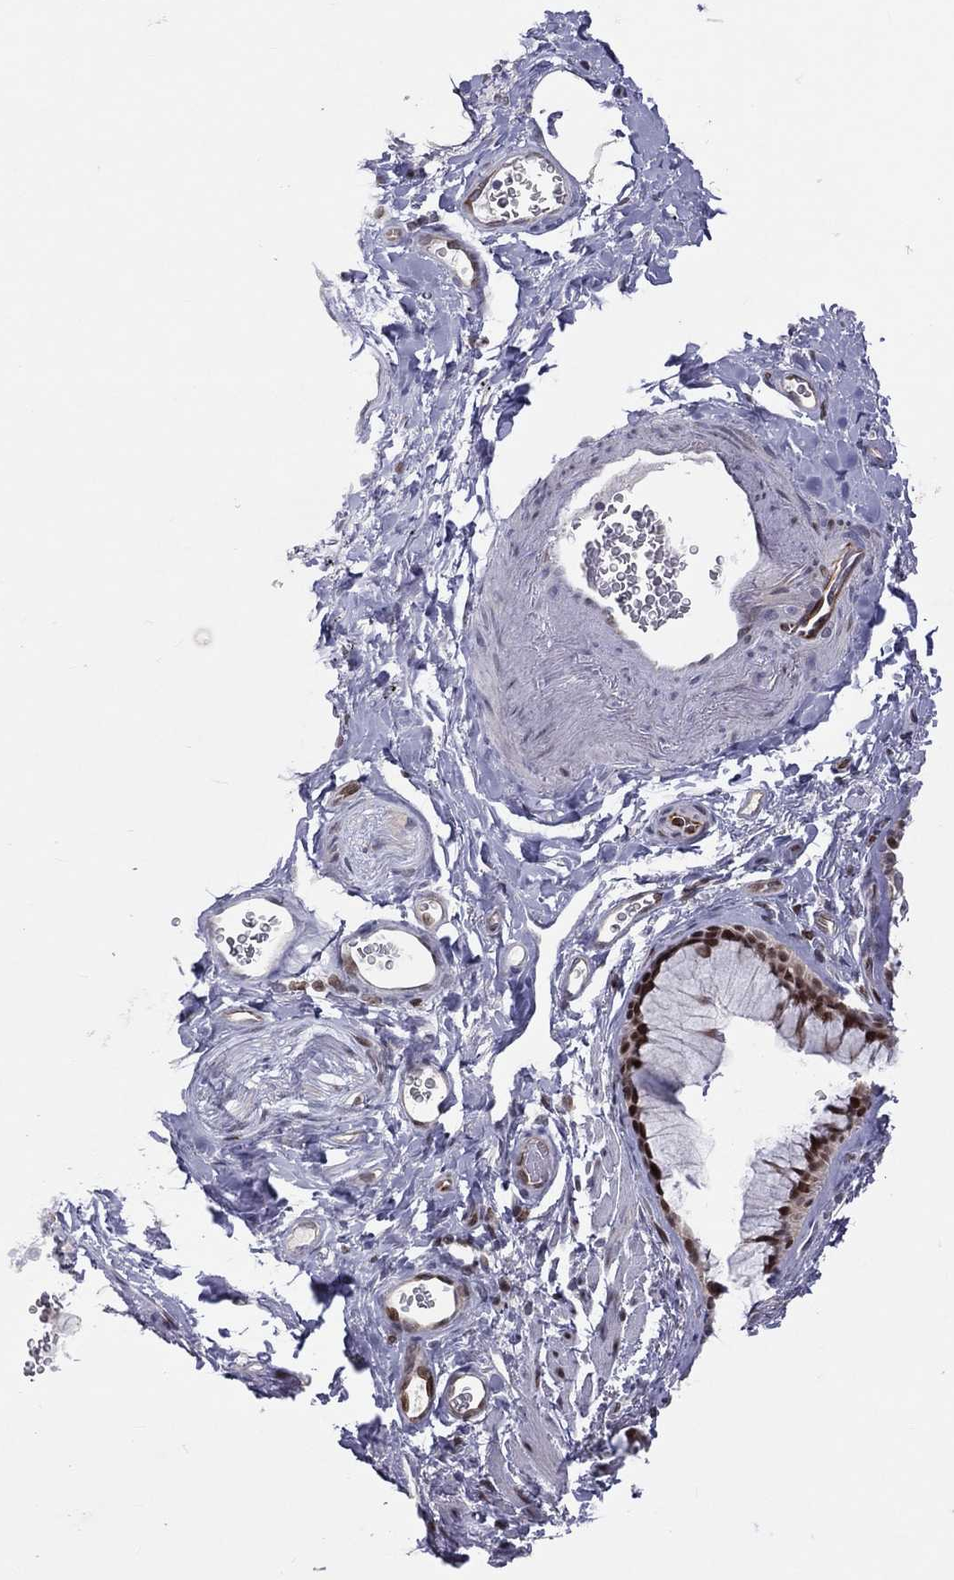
{"staining": {"intensity": "moderate", "quantity": ">75%", "location": "nuclear"}, "tissue": "soft tissue", "cell_type": "Fibroblasts", "image_type": "normal", "snomed": [{"axis": "morphology", "description": "Normal tissue, NOS"}, {"axis": "morphology", "description": "Adenocarcinoma, NOS"}, {"axis": "topography", "description": "Cartilage tissue"}, {"axis": "topography", "description": "Lung"}], "caption": "IHC of benign human soft tissue demonstrates medium levels of moderate nuclear positivity in about >75% of fibroblasts.", "gene": "DBF4B", "patient": {"sex": "male", "age": 59}}